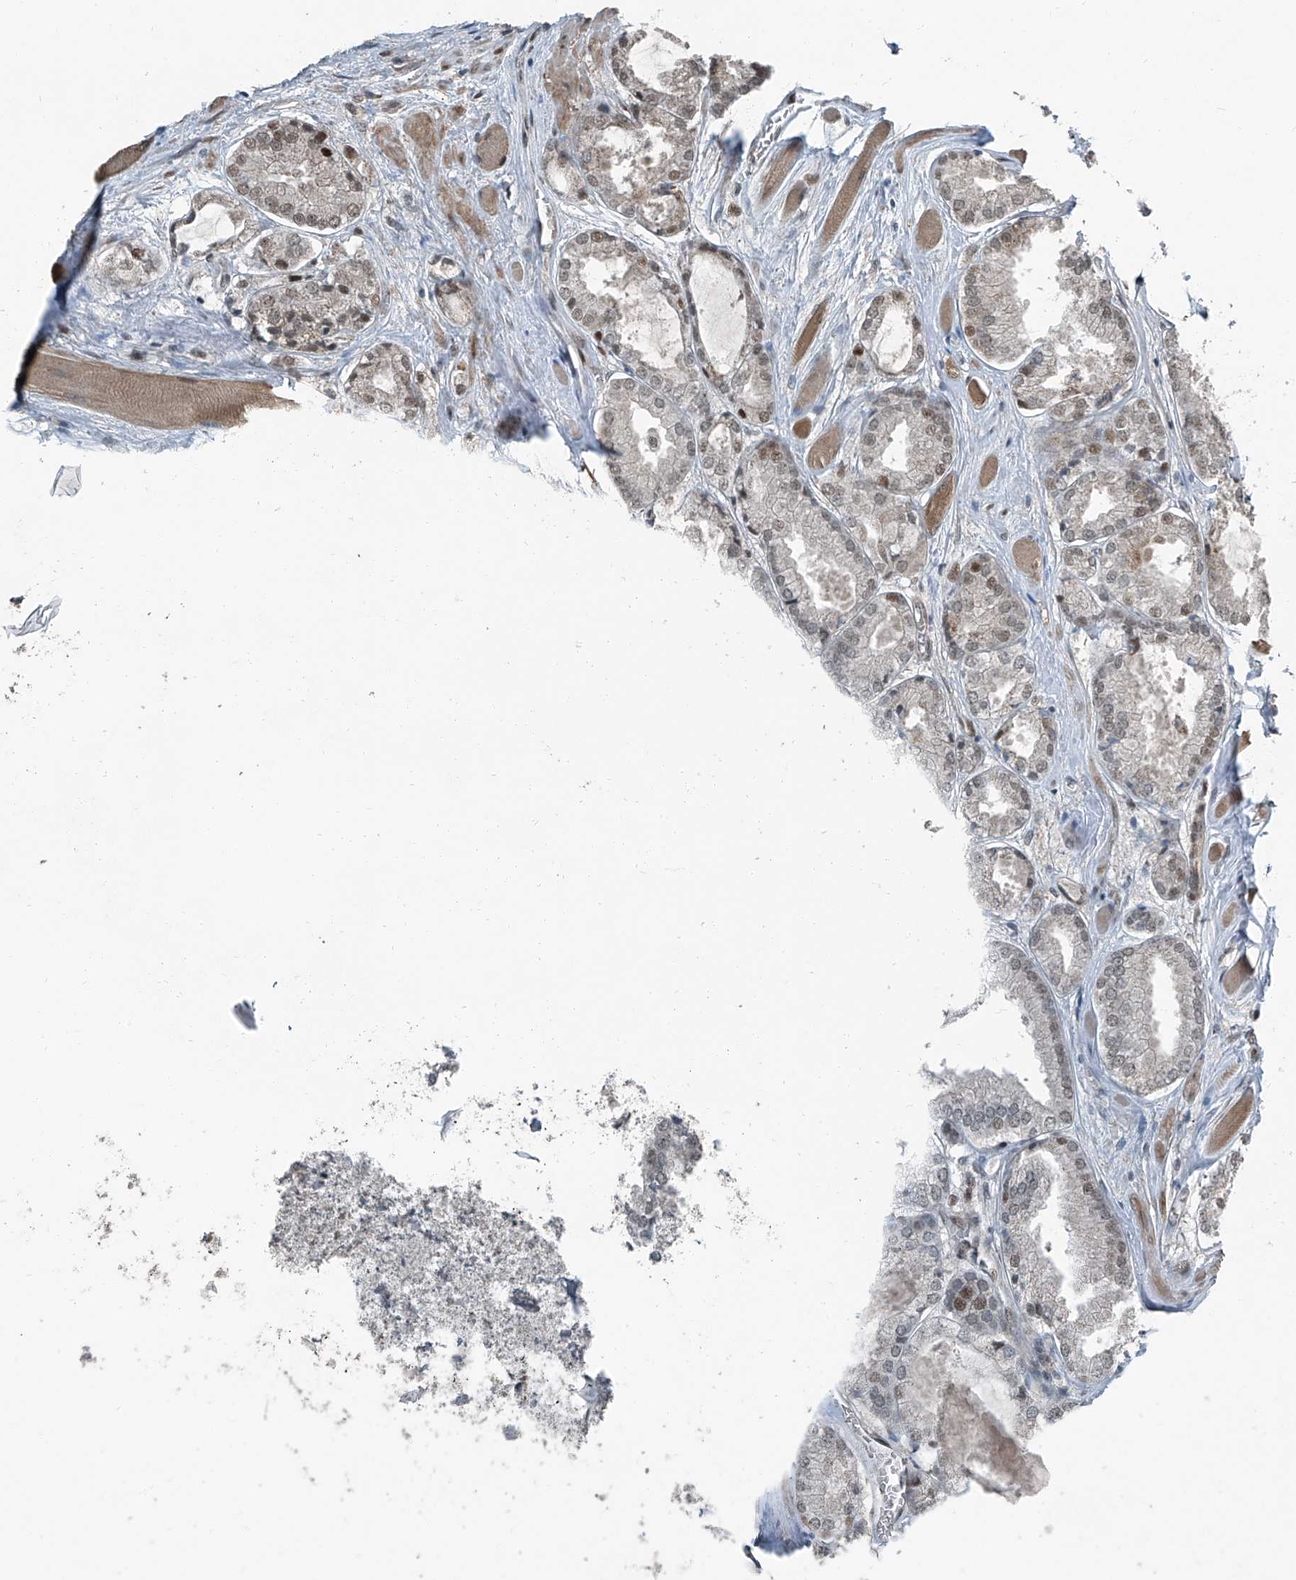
{"staining": {"intensity": "moderate", "quantity": "<25%", "location": "nuclear"}, "tissue": "prostate cancer", "cell_type": "Tumor cells", "image_type": "cancer", "snomed": [{"axis": "morphology", "description": "Adenocarcinoma, Low grade"}, {"axis": "topography", "description": "Prostate"}], "caption": "Immunohistochemistry (IHC) image of human low-grade adenocarcinoma (prostate) stained for a protein (brown), which reveals low levels of moderate nuclear positivity in approximately <25% of tumor cells.", "gene": "ZNF570", "patient": {"sex": "male", "age": 67}}